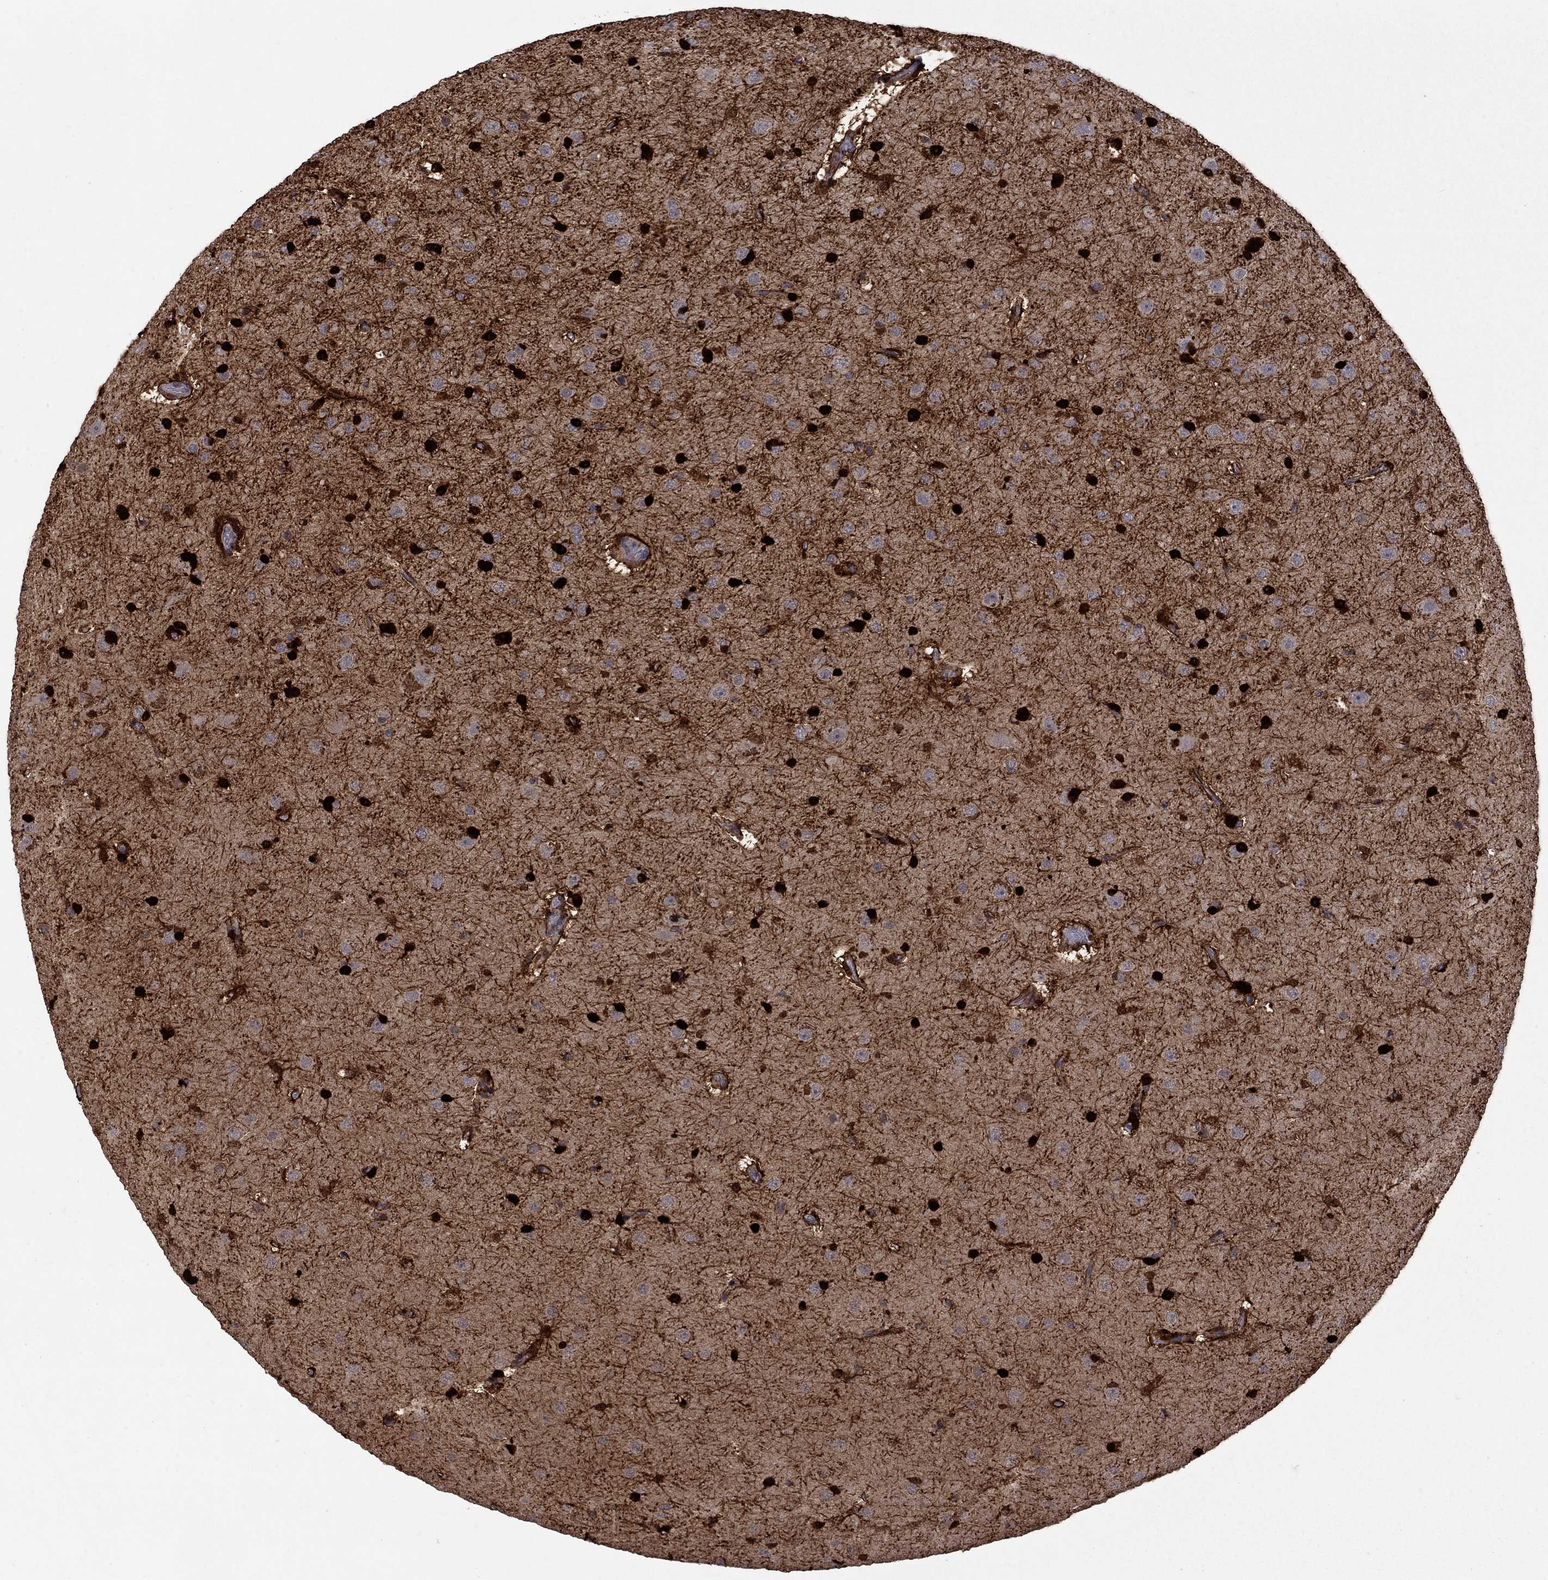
{"staining": {"intensity": "strong", "quantity": ">75%", "location": "nuclear"}, "tissue": "glioma", "cell_type": "Tumor cells", "image_type": "cancer", "snomed": [{"axis": "morphology", "description": "Glioma, malignant, NOS"}, {"axis": "topography", "description": "Cerebral cortex"}], "caption": "Glioma (malignant) stained with immunohistochemistry (IHC) exhibits strong nuclear staining in about >75% of tumor cells.", "gene": "CBR1", "patient": {"sex": "male", "age": 58}}